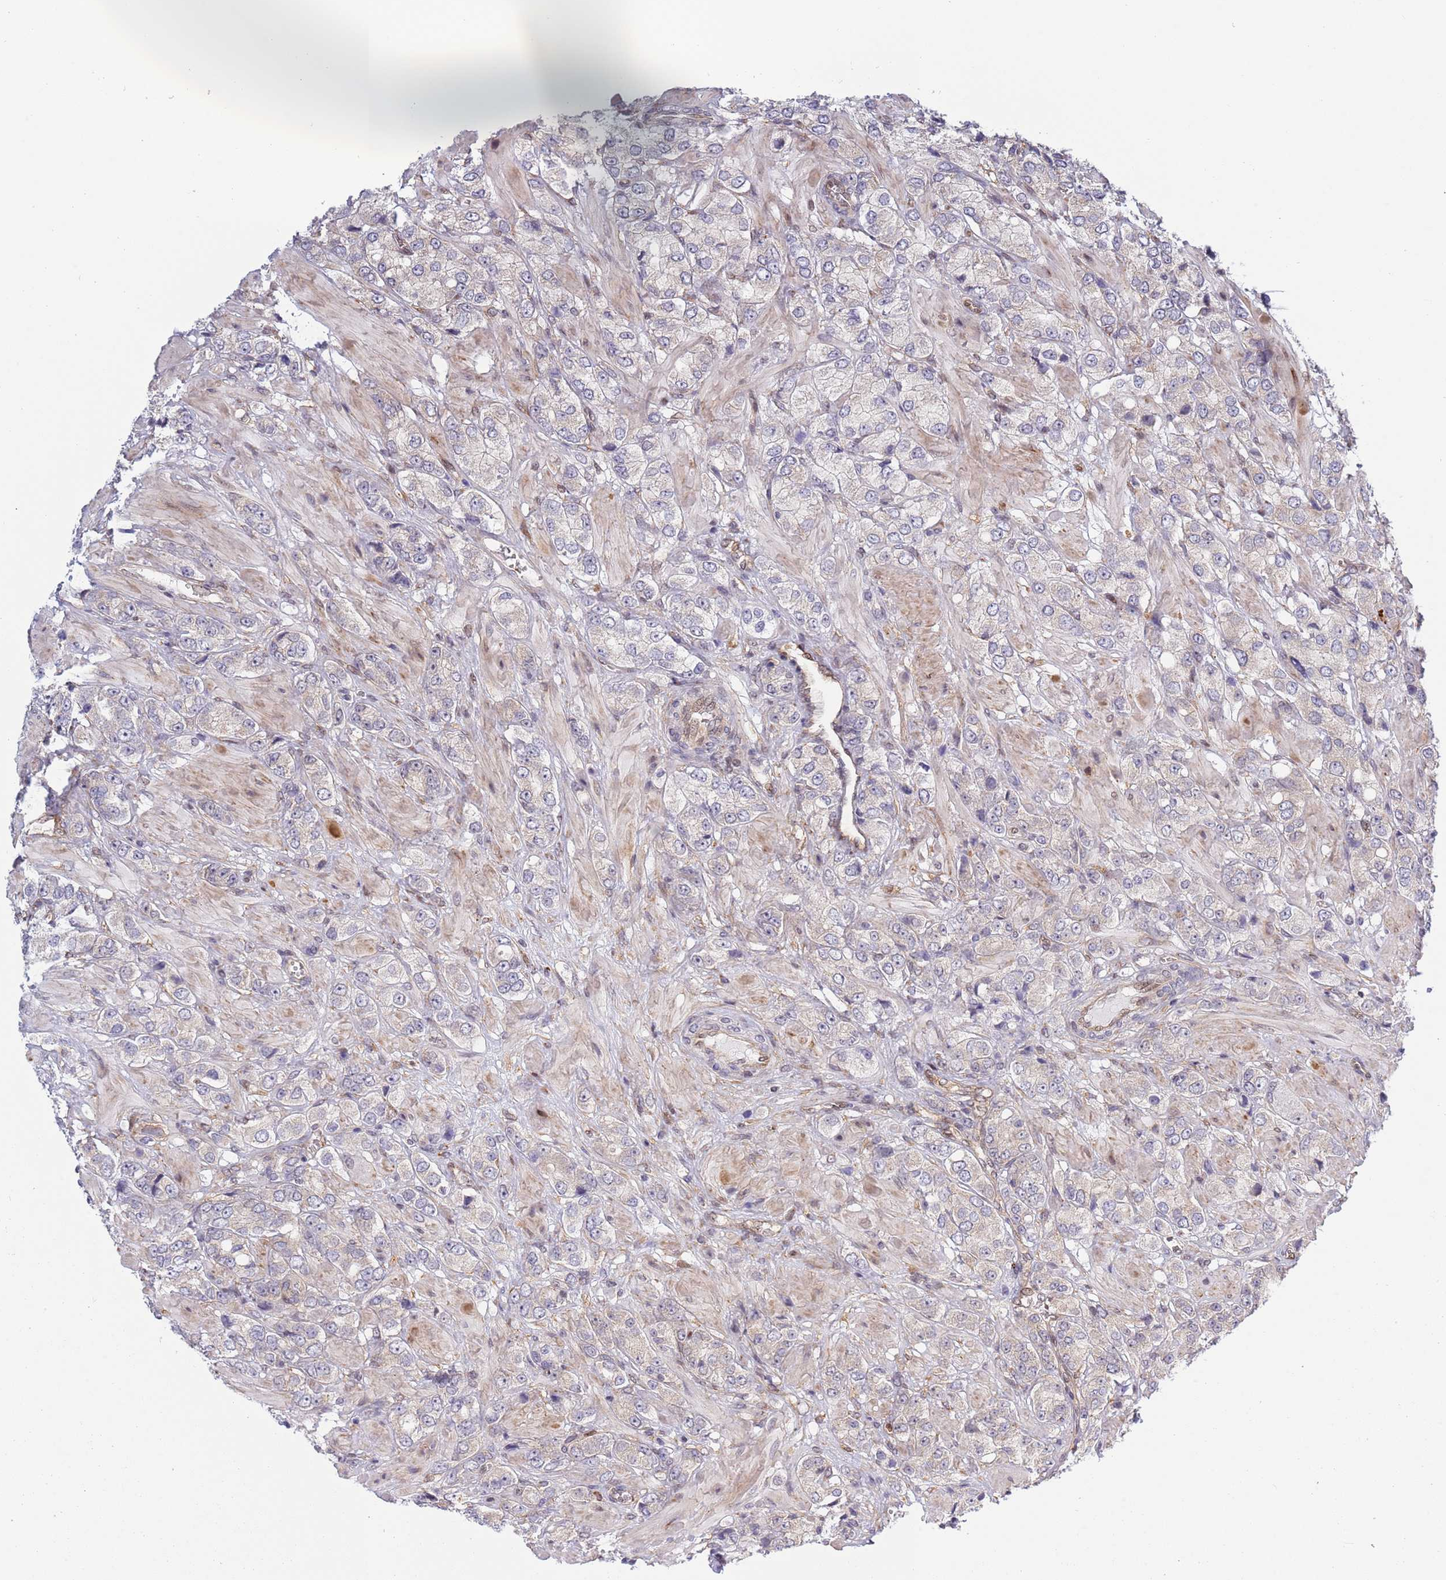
{"staining": {"intensity": "negative", "quantity": "none", "location": "none"}, "tissue": "prostate cancer", "cell_type": "Tumor cells", "image_type": "cancer", "snomed": [{"axis": "morphology", "description": "Adenocarcinoma, High grade"}, {"axis": "topography", "description": "Prostate and seminal vesicle, NOS"}], "caption": "A histopathology image of prostate adenocarcinoma (high-grade) stained for a protein displays no brown staining in tumor cells. (DAB immunohistochemistry (IHC), high magnification).", "gene": "TBX10", "patient": {"sex": "male", "age": 64}}